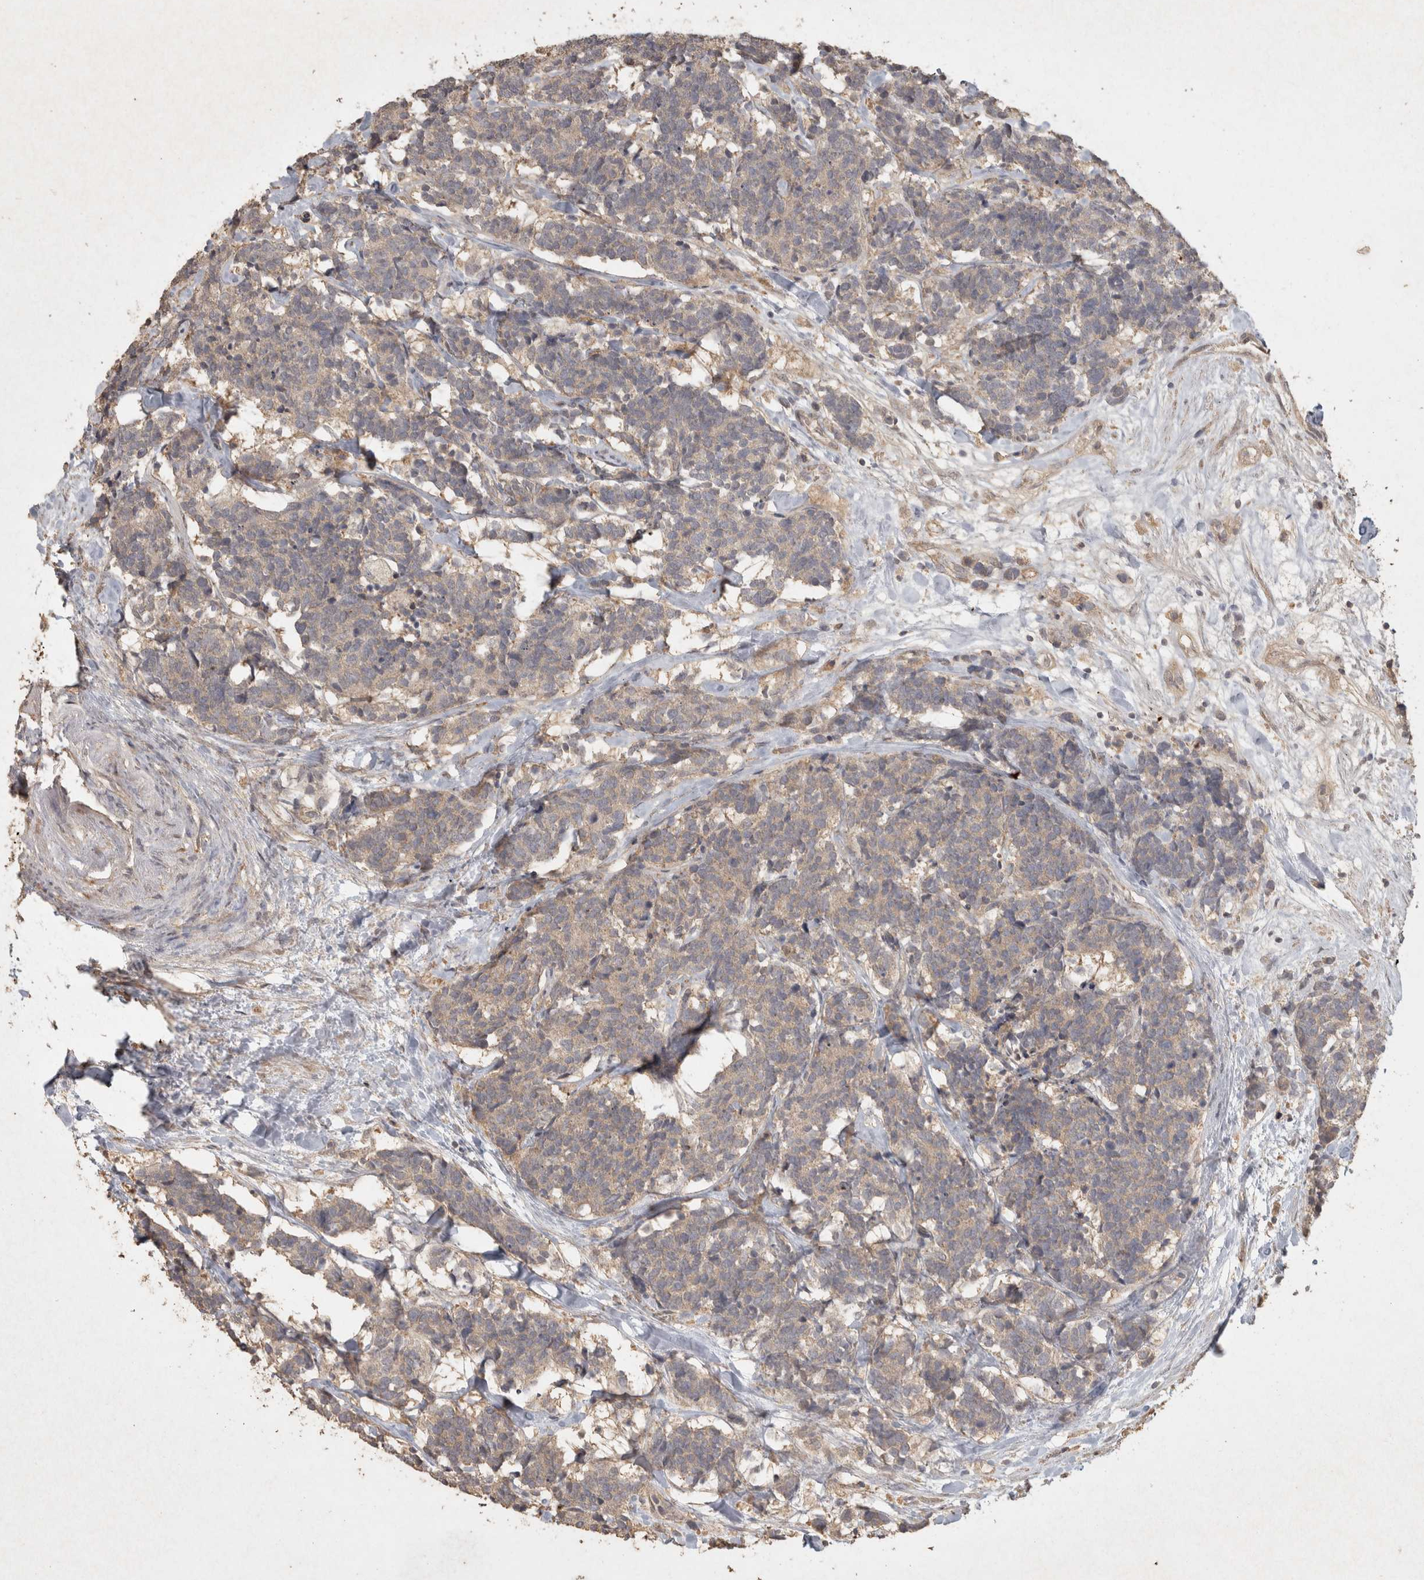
{"staining": {"intensity": "weak", "quantity": ">75%", "location": "cytoplasmic/membranous"}, "tissue": "carcinoid", "cell_type": "Tumor cells", "image_type": "cancer", "snomed": [{"axis": "morphology", "description": "Carcinoma, NOS"}, {"axis": "morphology", "description": "Carcinoid, malignant, NOS"}, {"axis": "topography", "description": "Urinary bladder"}], "caption": "Human carcinoma stained with a brown dye shows weak cytoplasmic/membranous positive expression in about >75% of tumor cells.", "gene": "OSTN", "patient": {"sex": "male", "age": 57}}